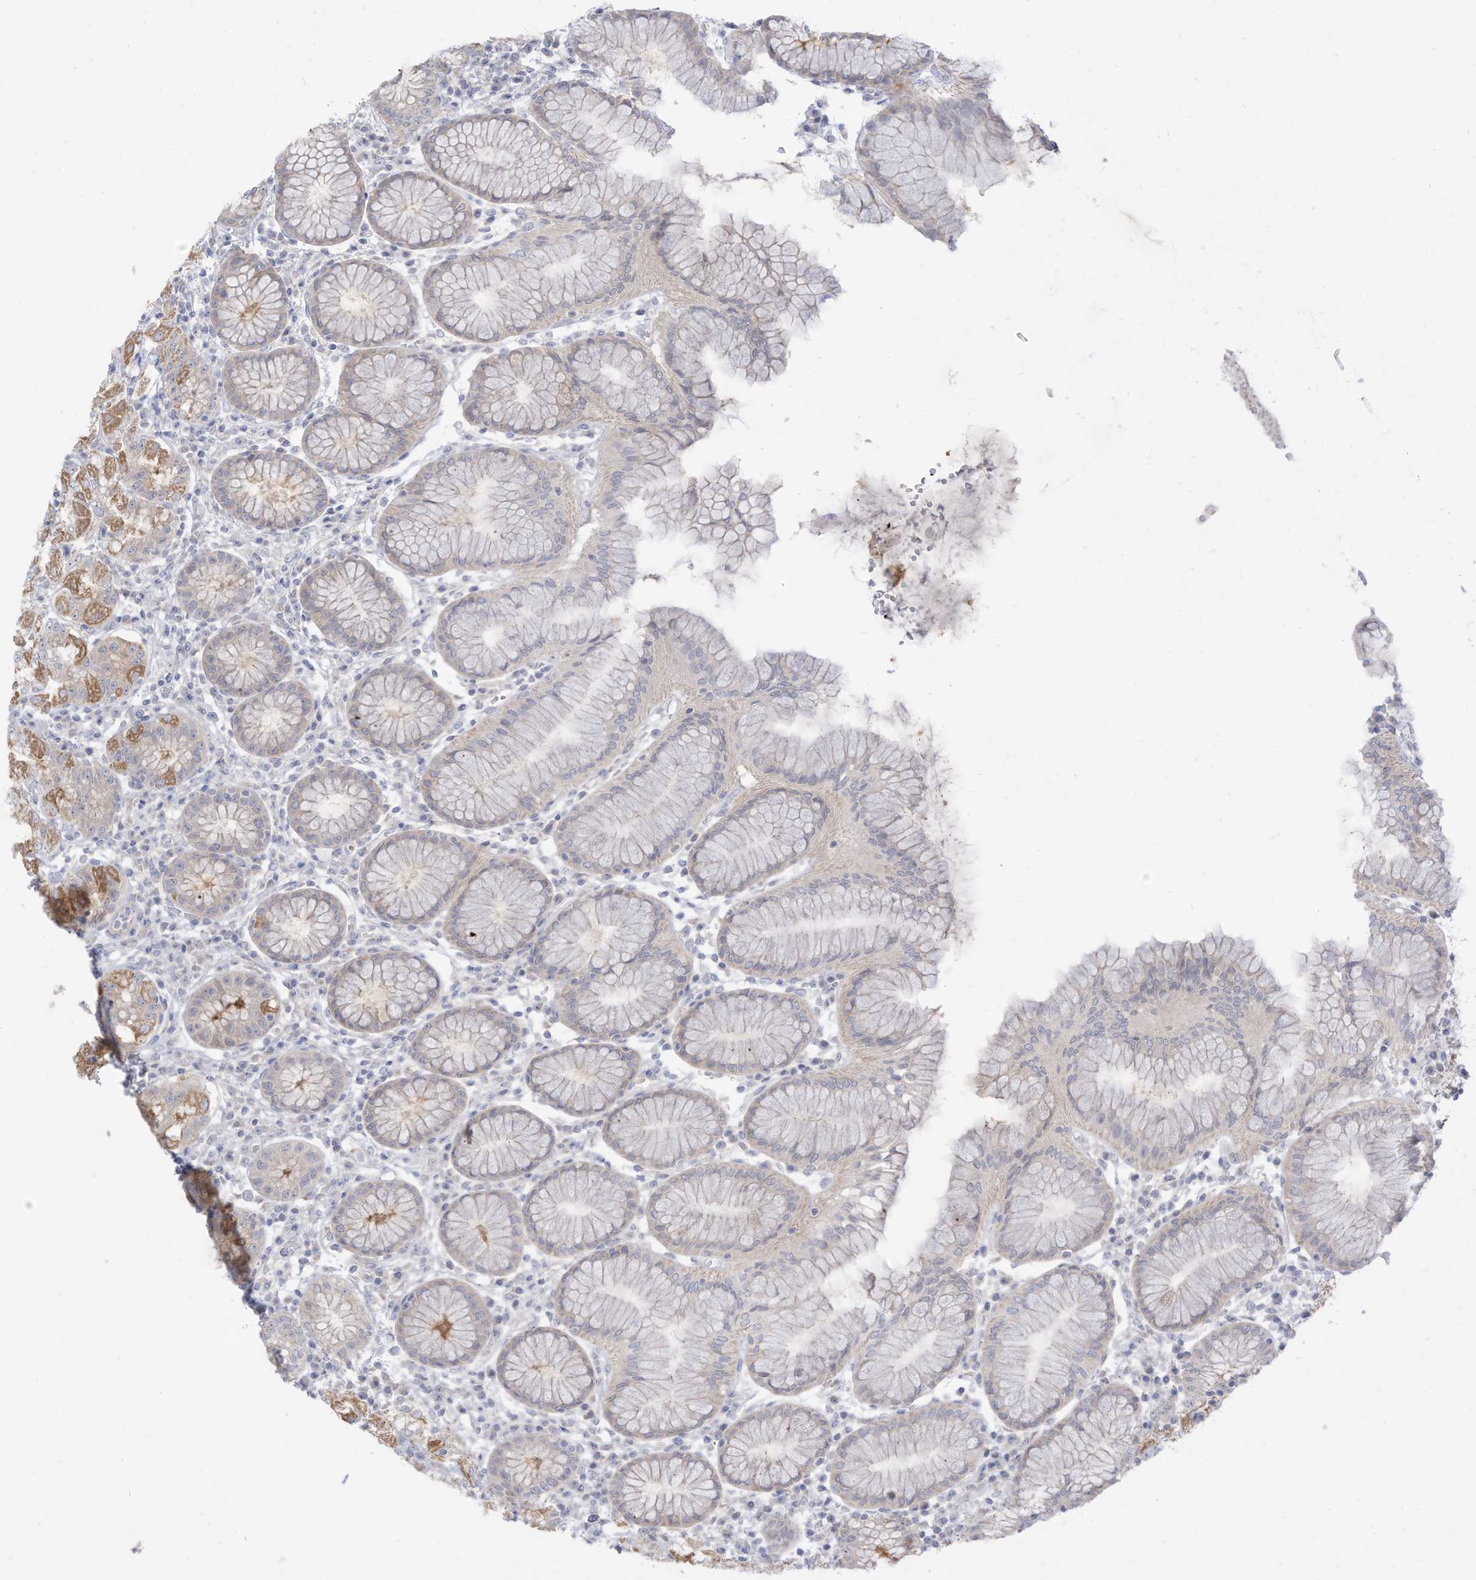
{"staining": {"intensity": "moderate", "quantity": "<25%", "location": "cytoplasmic/membranous"}, "tissue": "stomach", "cell_type": "Glandular cells", "image_type": "normal", "snomed": [{"axis": "morphology", "description": "Normal tissue, NOS"}, {"axis": "topography", "description": "Stomach"}, {"axis": "topography", "description": "Stomach, lower"}], "caption": "A brown stain shows moderate cytoplasmic/membranous staining of a protein in glandular cells of benign human stomach.", "gene": "OGT", "patient": {"sex": "female", "age": 56}}